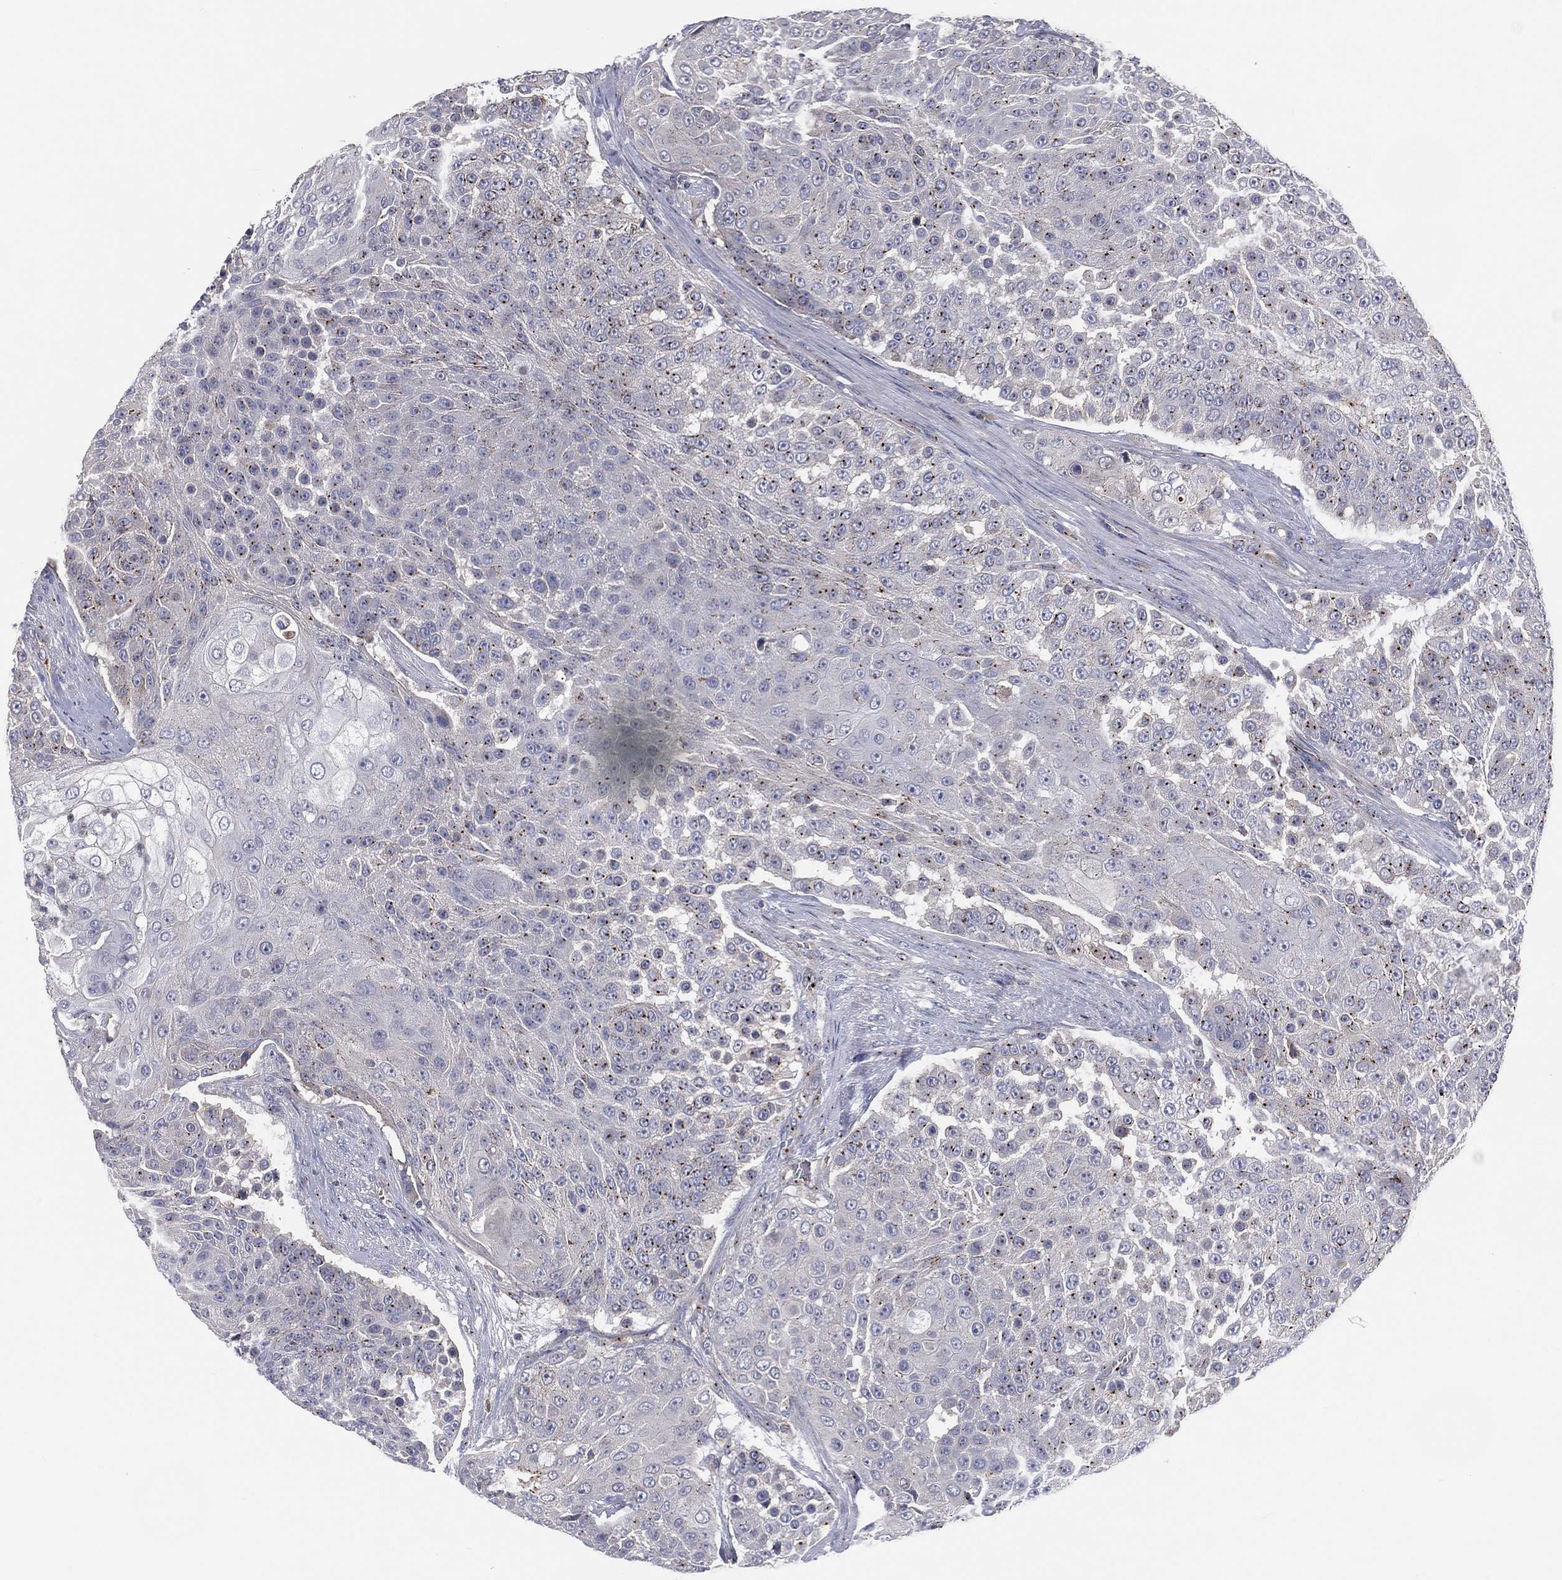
{"staining": {"intensity": "moderate", "quantity": "25%-75%", "location": "cytoplasmic/membranous"}, "tissue": "urothelial cancer", "cell_type": "Tumor cells", "image_type": "cancer", "snomed": [{"axis": "morphology", "description": "Urothelial carcinoma, High grade"}, {"axis": "topography", "description": "Urinary bladder"}], "caption": "Tumor cells demonstrate medium levels of moderate cytoplasmic/membranous expression in about 25%-75% of cells in urothelial cancer.", "gene": "CROCC", "patient": {"sex": "female", "age": 63}}